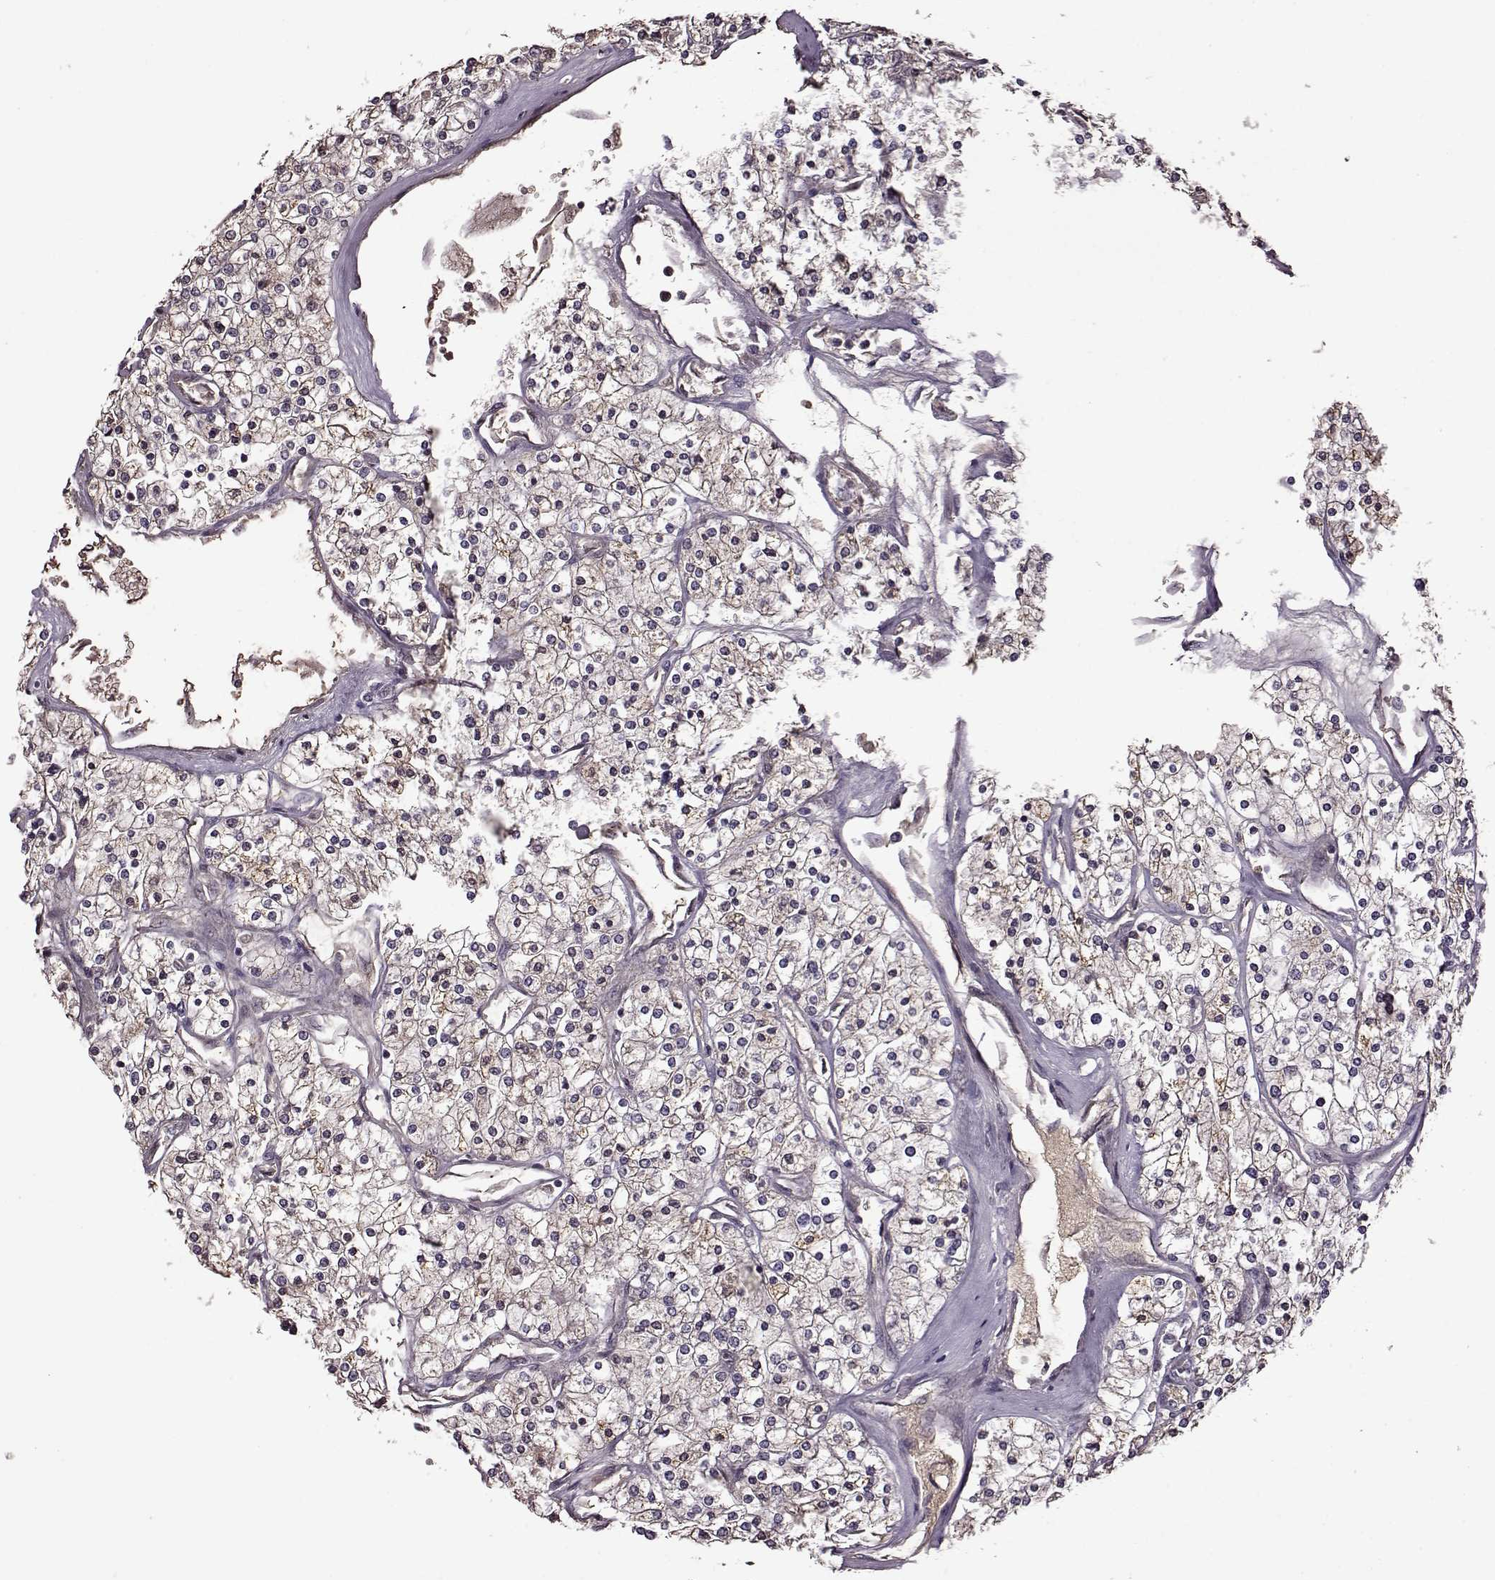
{"staining": {"intensity": "weak", "quantity": "25%-75%", "location": "cytoplasmic/membranous"}, "tissue": "renal cancer", "cell_type": "Tumor cells", "image_type": "cancer", "snomed": [{"axis": "morphology", "description": "Adenocarcinoma, NOS"}, {"axis": "topography", "description": "Kidney"}], "caption": "Human renal cancer (adenocarcinoma) stained with a brown dye shows weak cytoplasmic/membranous positive positivity in about 25%-75% of tumor cells.", "gene": "MAIP1", "patient": {"sex": "male", "age": 80}}